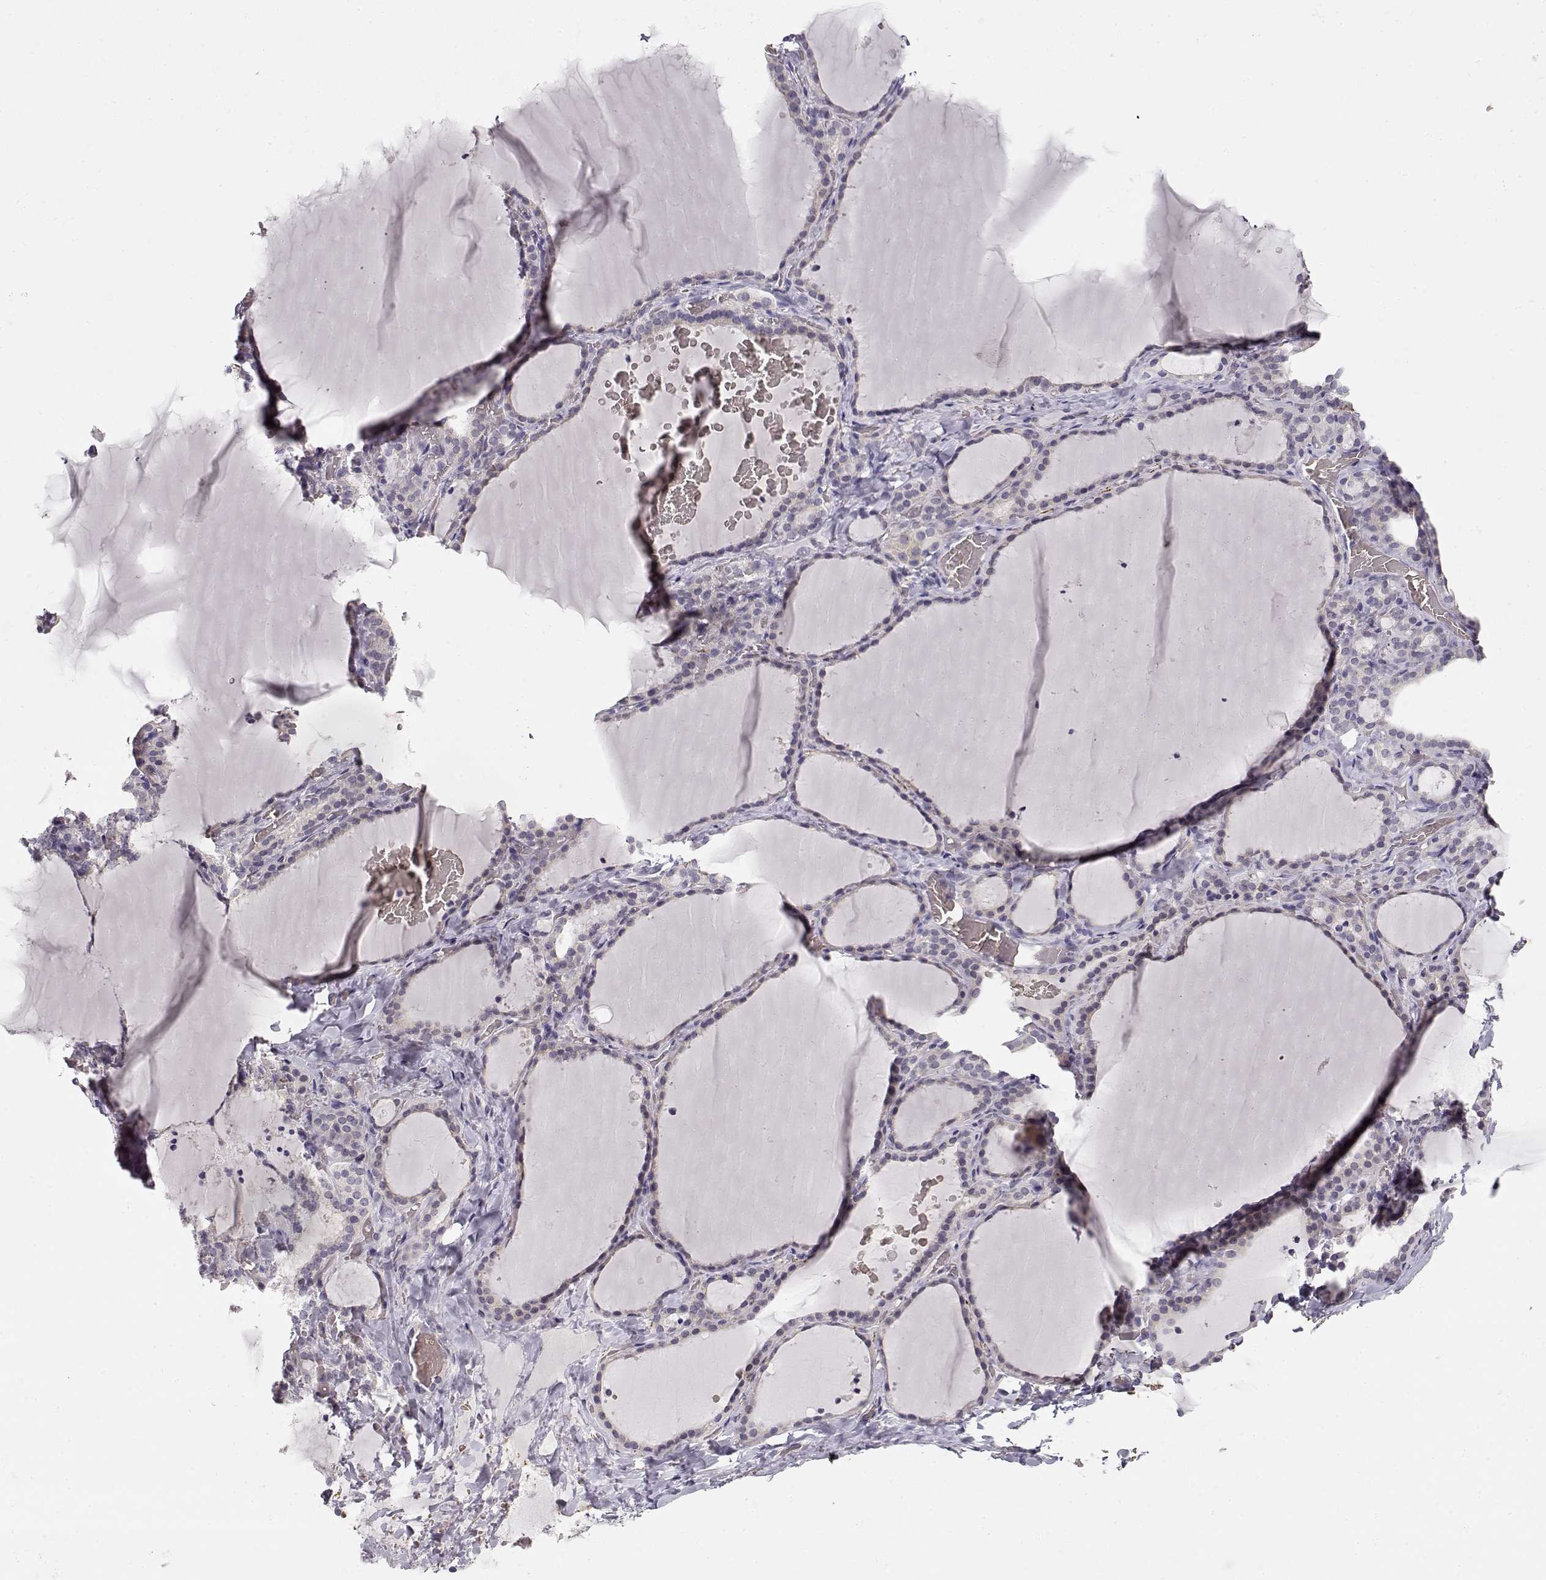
{"staining": {"intensity": "negative", "quantity": "none", "location": "none"}, "tissue": "thyroid gland", "cell_type": "Glandular cells", "image_type": "normal", "snomed": [{"axis": "morphology", "description": "Normal tissue, NOS"}, {"axis": "topography", "description": "Thyroid gland"}], "caption": "DAB immunohistochemical staining of benign human thyroid gland displays no significant positivity in glandular cells. Brightfield microscopy of IHC stained with DAB (3,3'-diaminobenzidine) (brown) and hematoxylin (blue), captured at high magnification.", "gene": "TTC26", "patient": {"sex": "female", "age": 22}}